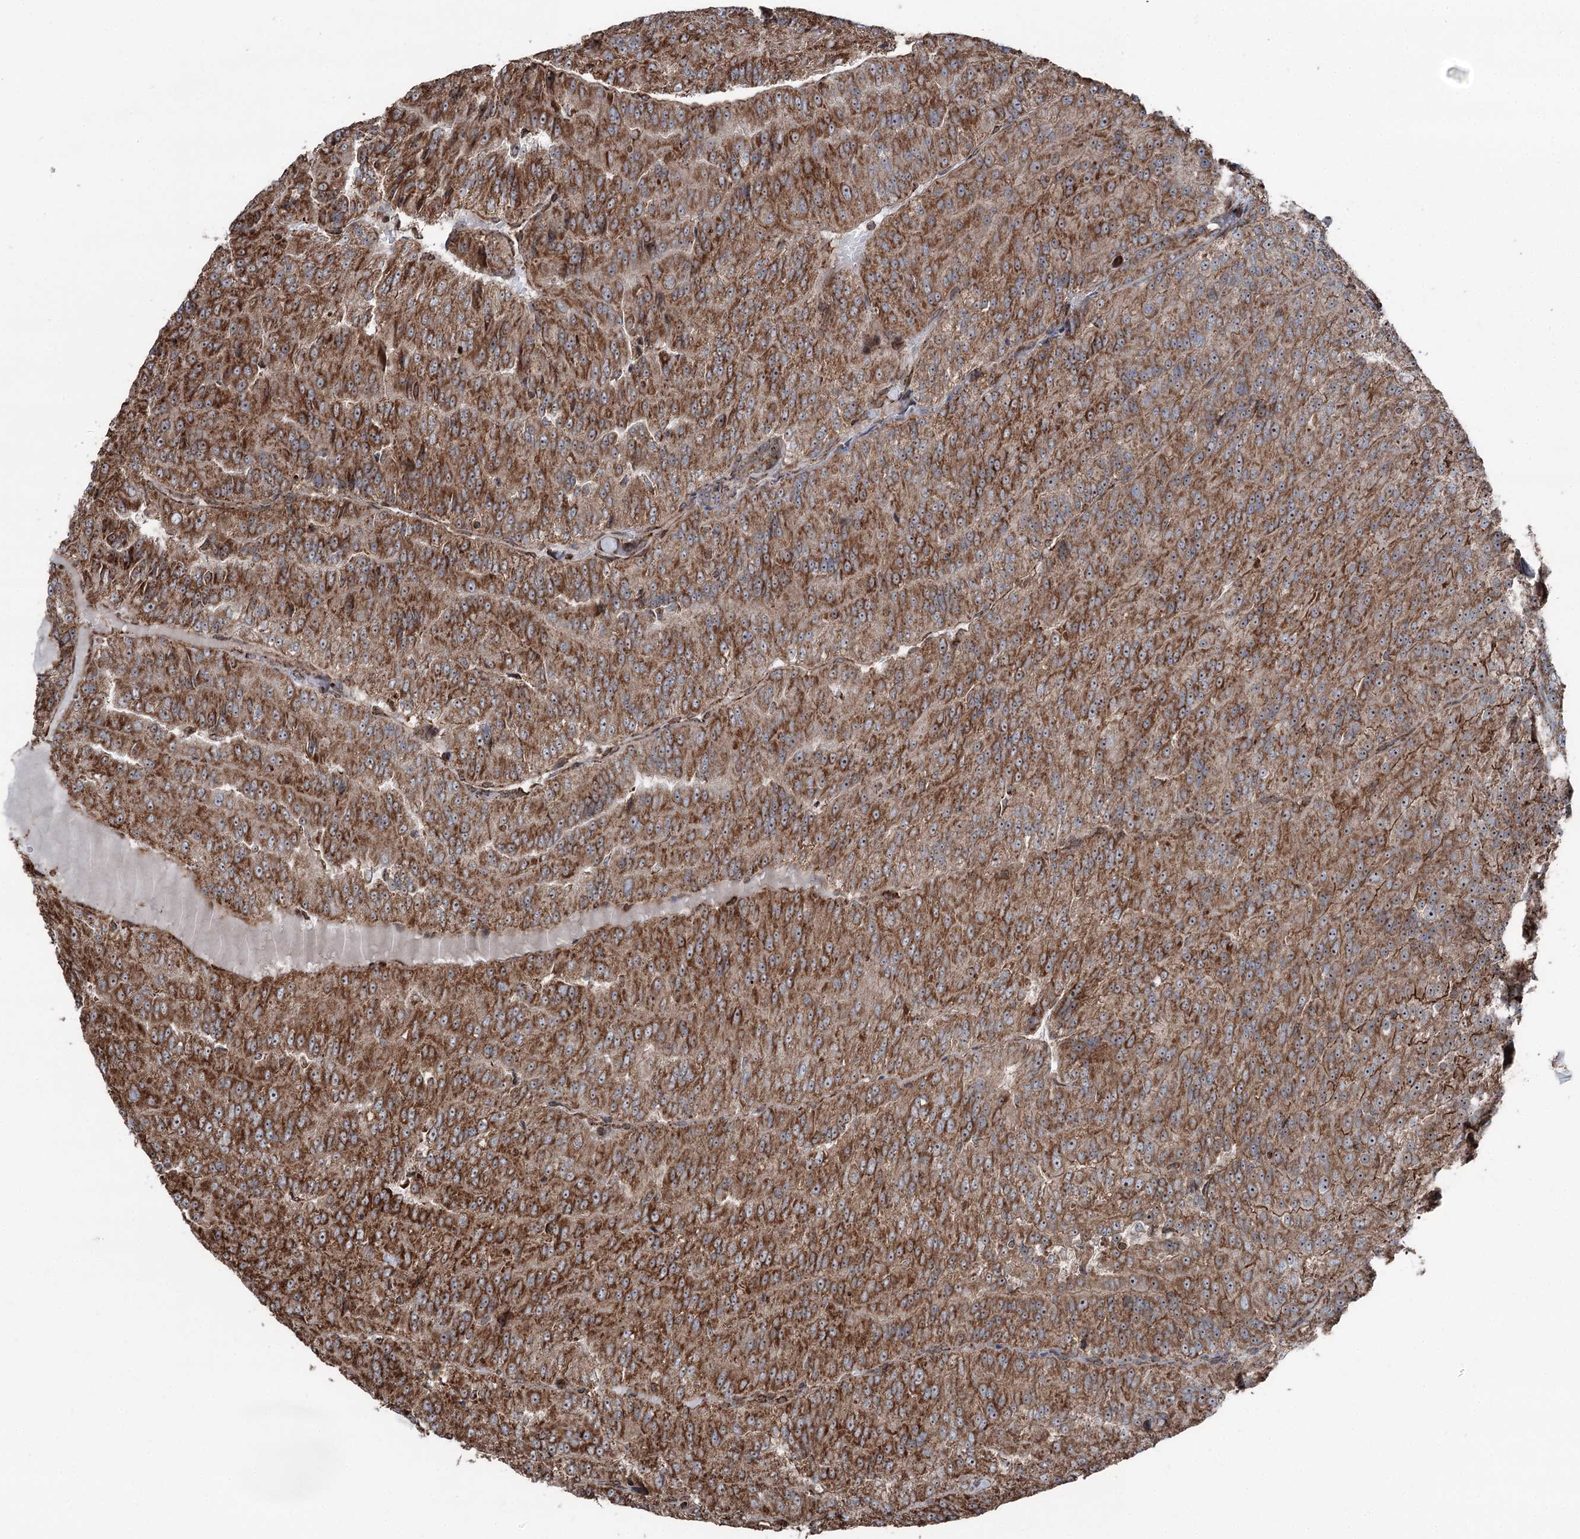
{"staining": {"intensity": "strong", "quantity": ">75%", "location": "cytoplasmic/membranous,nuclear"}, "tissue": "renal cancer", "cell_type": "Tumor cells", "image_type": "cancer", "snomed": [{"axis": "morphology", "description": "Adenocarcinoma, NOS"}, {"axis": "topography", "description": "Kidney"}], "caption": "Immunohistochemical staining of human renal cancer demonstrates high levels of strong cytoplasmic/membranous and nuclear protein expression in approximately >75% of tumor cells. Immunohistochemistry (ihc) stains the protein of interest in brown and the nuclei are stained blue.", "gene": "STEEP1", "patient": {"sex": "female", "age": 63}}